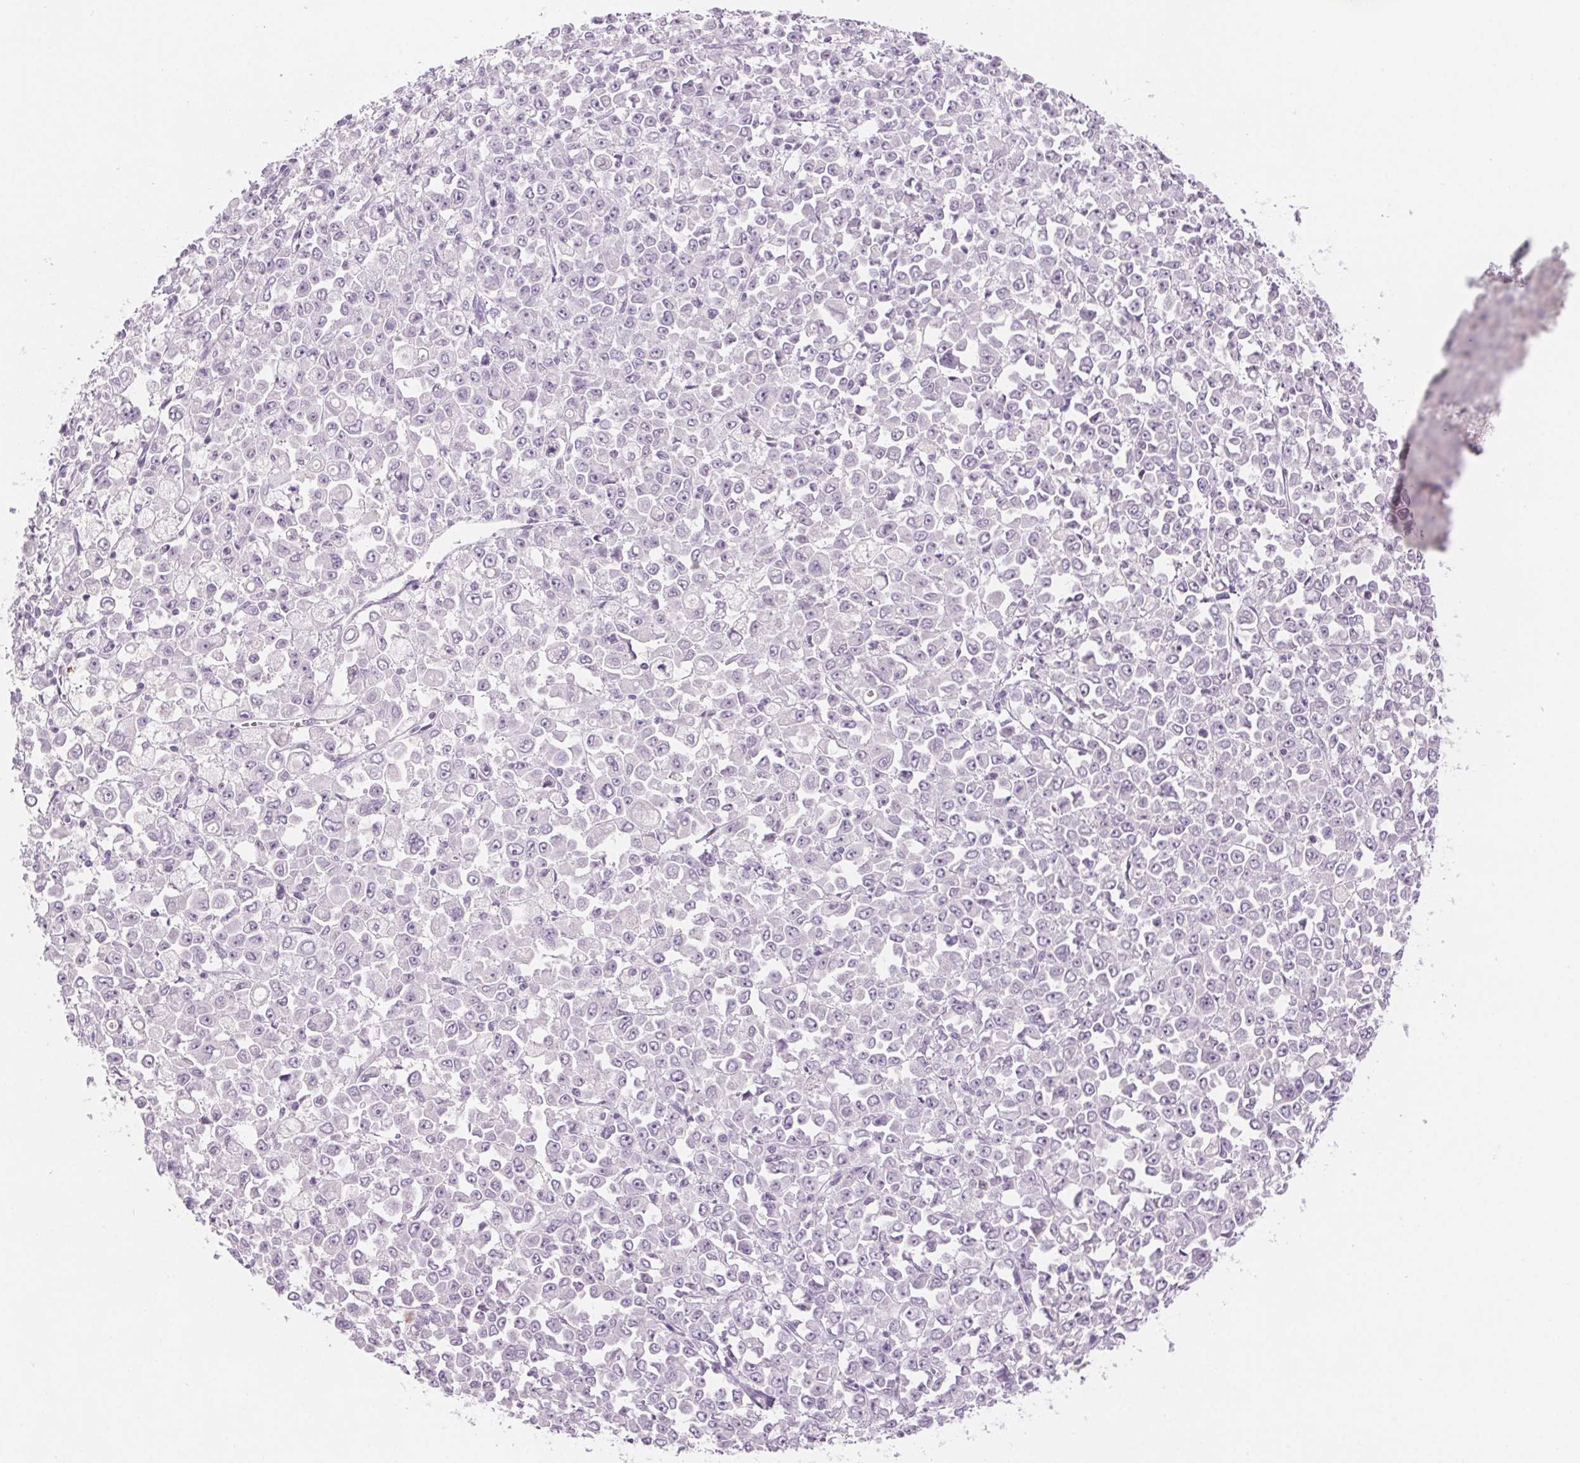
{"staining": {"intensity": "negative", "quantity": "none", "location": "none"}, "tissue": "stomach cancer", "cell_type": "Tumor cells", "image_type": "cancer", "snomed": [{"axis": "morphology", "description": "Adenocarcinoma, NOS"}, {"axis": "topography", "description": "Stomach, upper"}], "caption": "Protein analysis of stomach cancer (adenocarcinoma) reveals no significant staining in tumor cells.", "gene": "SLC6A19", "patient": {"sex": "male", "age": 70}}